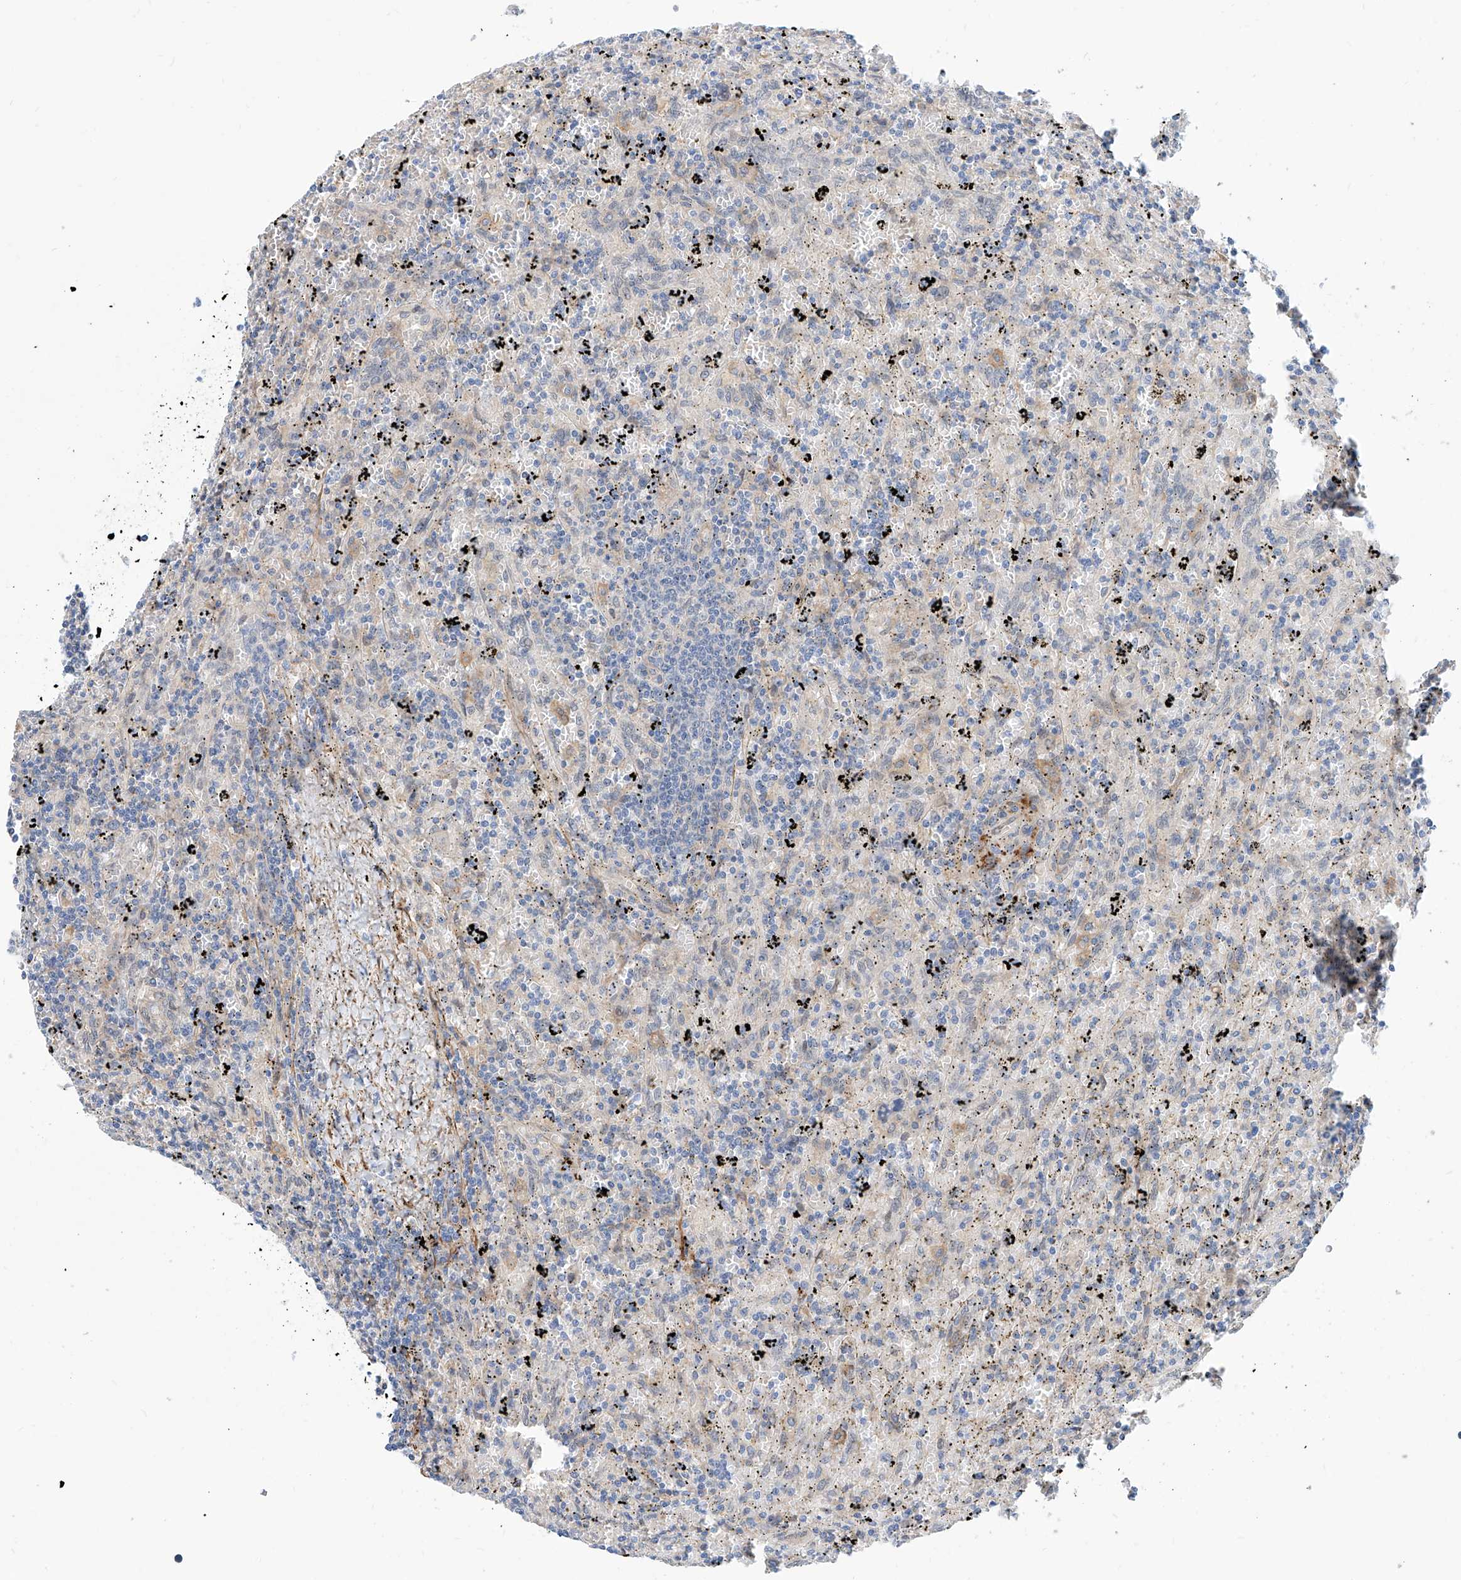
{"staining": {"intensity": "negative", "quantity": "none", "location": "none"}, "tissue": "lymphoma", "cell_type": "Tumor cells", "image_type": "cancer", "snomed": [{"axis": "morphology", "description": "Malignant lymphoma, non-Hodgkin's type, Low grade"}, {"axis": "topography", "description": "Spleen"}], "caption": "An immunohistochemistry image of low-grade malignant lymphoma, non-Hodgkin's type is shown. There is no staining in tumor cells of low-grade malignant lymphoma, non-Hodgkin's type. (DAB immunohistochemistry (IHC), high magnification).", "gene": "MAGEE2", "patient": {"sex": "male", "age": 76}}